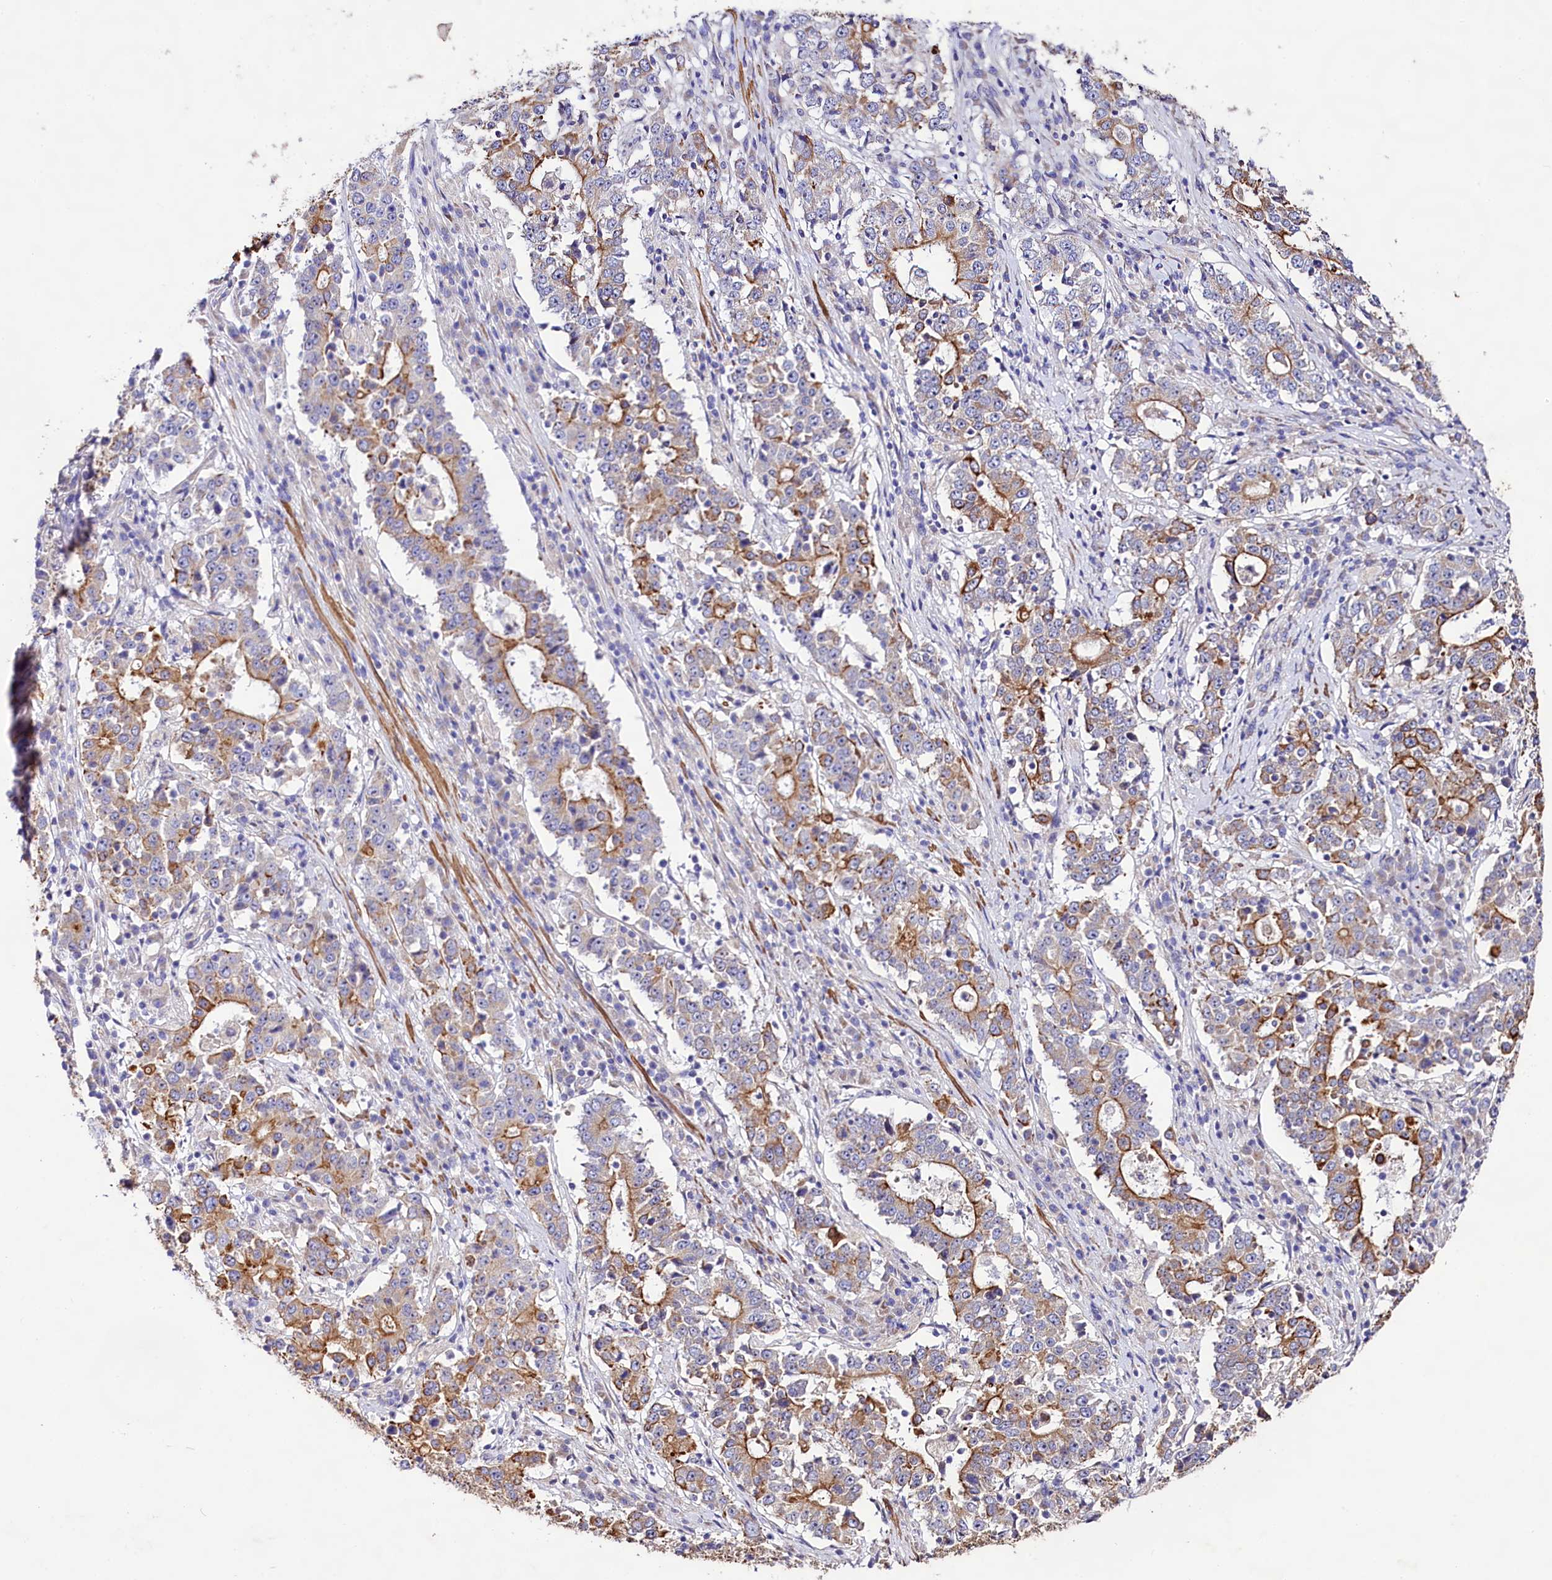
{"staining": {"intensity": "moderate", "quantity": "25%-75%", "location": "cytoplasmic/membranous"}, "tissue": "stomach cancer", "cell_type": "Tumor cells", "image_type": "cancer", "snomed": [{"axis": "morphology", "description": "Adenocarcinoma, NOS"}, {"axis": "topography", "description": "Stomach"}], "caption": "Protein staining of stomach adenocarcinoma tissue demonstrates moderate cytoplasmic/membranous expression in approximately 25%-75% of tumor cells.", "gene": "VPS11", "patient": {"sex": "male", "age": 59}}